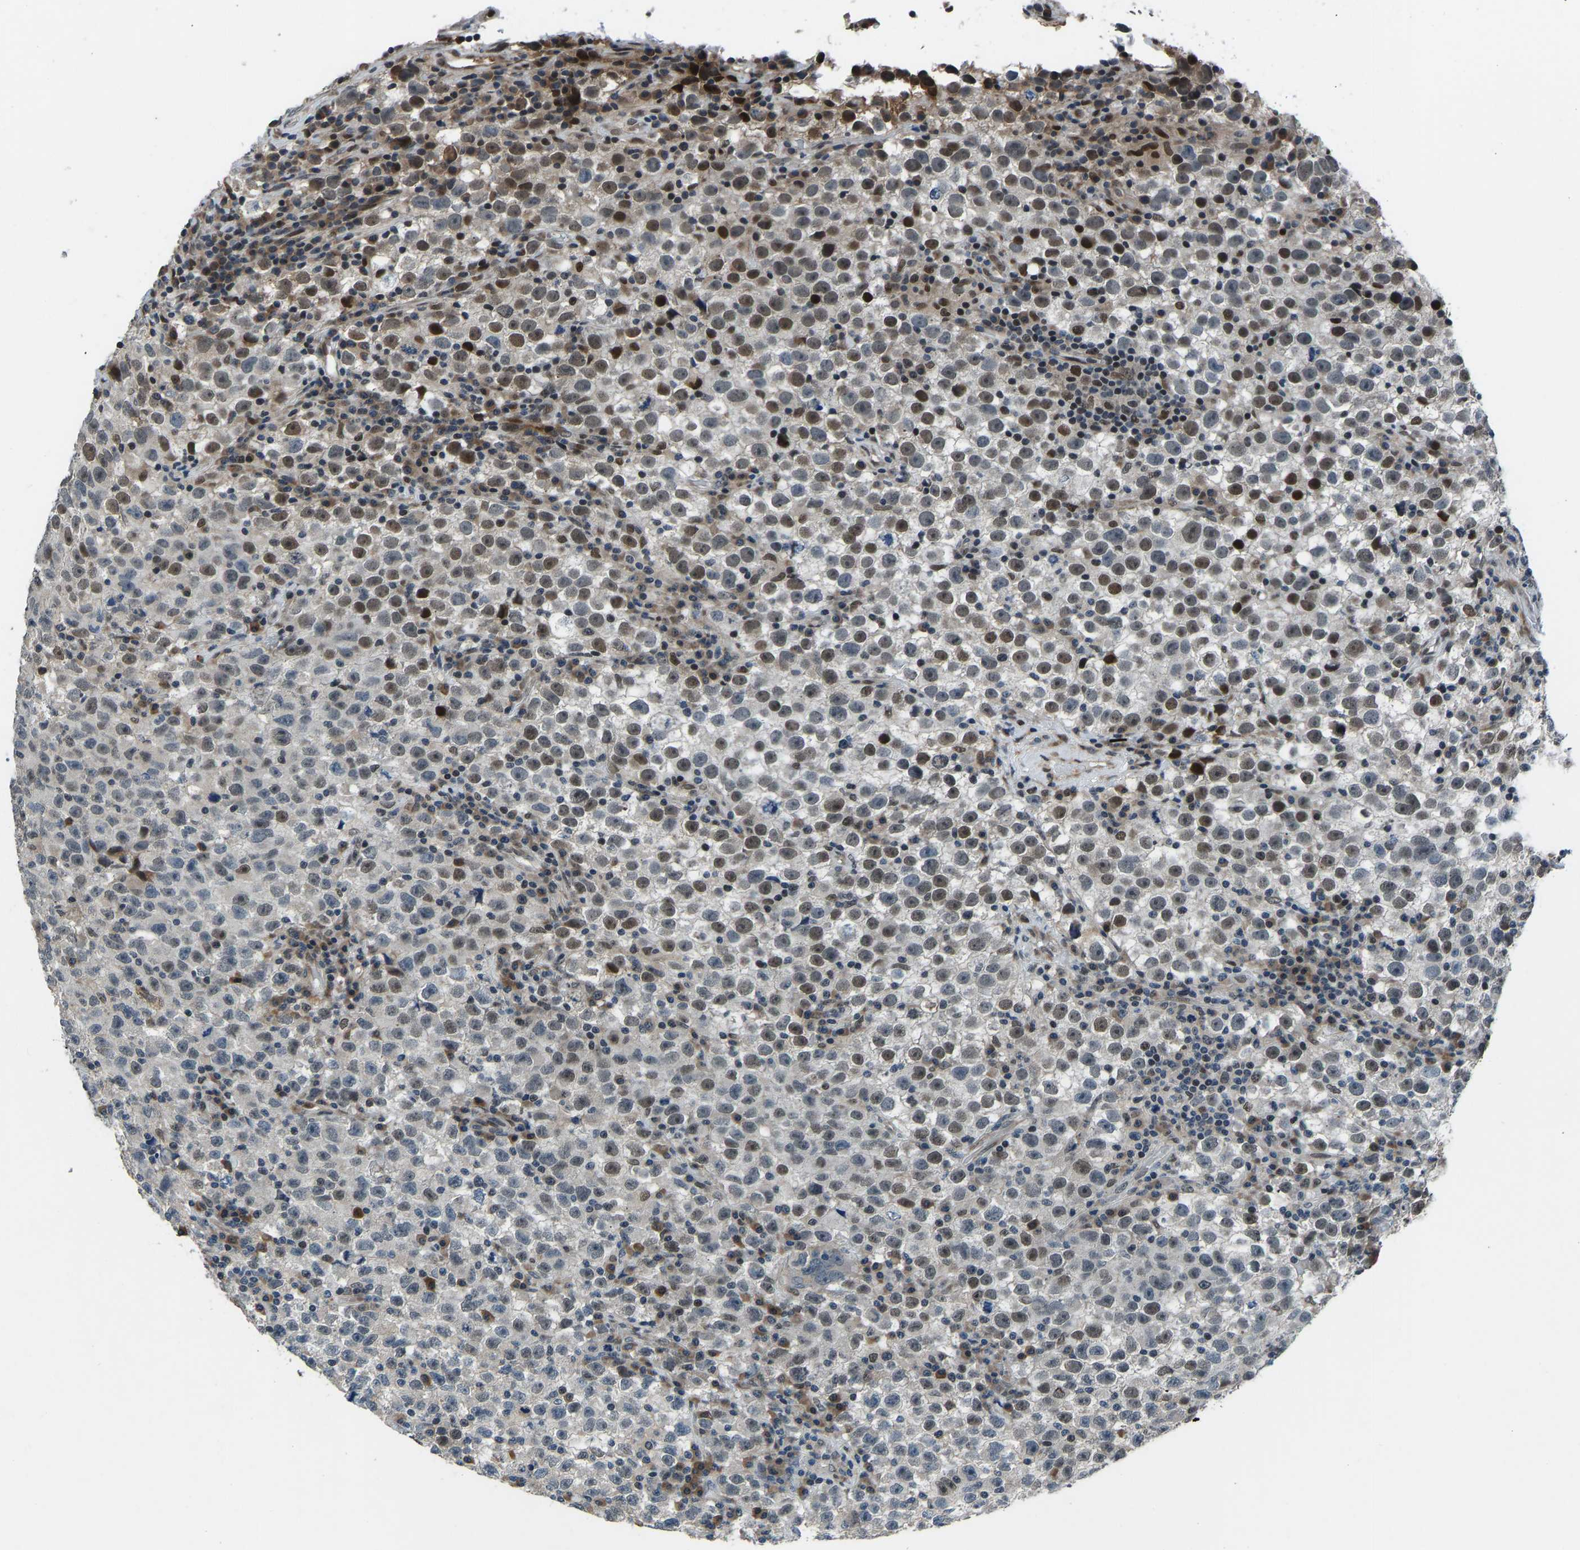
{"staining": {"intensity": "moderate", "quantity": "25%-75%", "location": "nuclear"}, "tissue": "testis cancer", "cell_type": "Tumor cells", "image_type": "cancer", "snomed": [{"axis": "morphology", "description": "Seminoma, NOS"}, {"axis": "topography", "description": "Testis"}], "caption": "Immunohistochemistry (IHC) of seminoma (testis) exhibits medium levels of moderate nuclear expression in about 25%-75% of tumor cells.", "gene": "RLIM", "patient": {"sex": "male", "age": 22}}